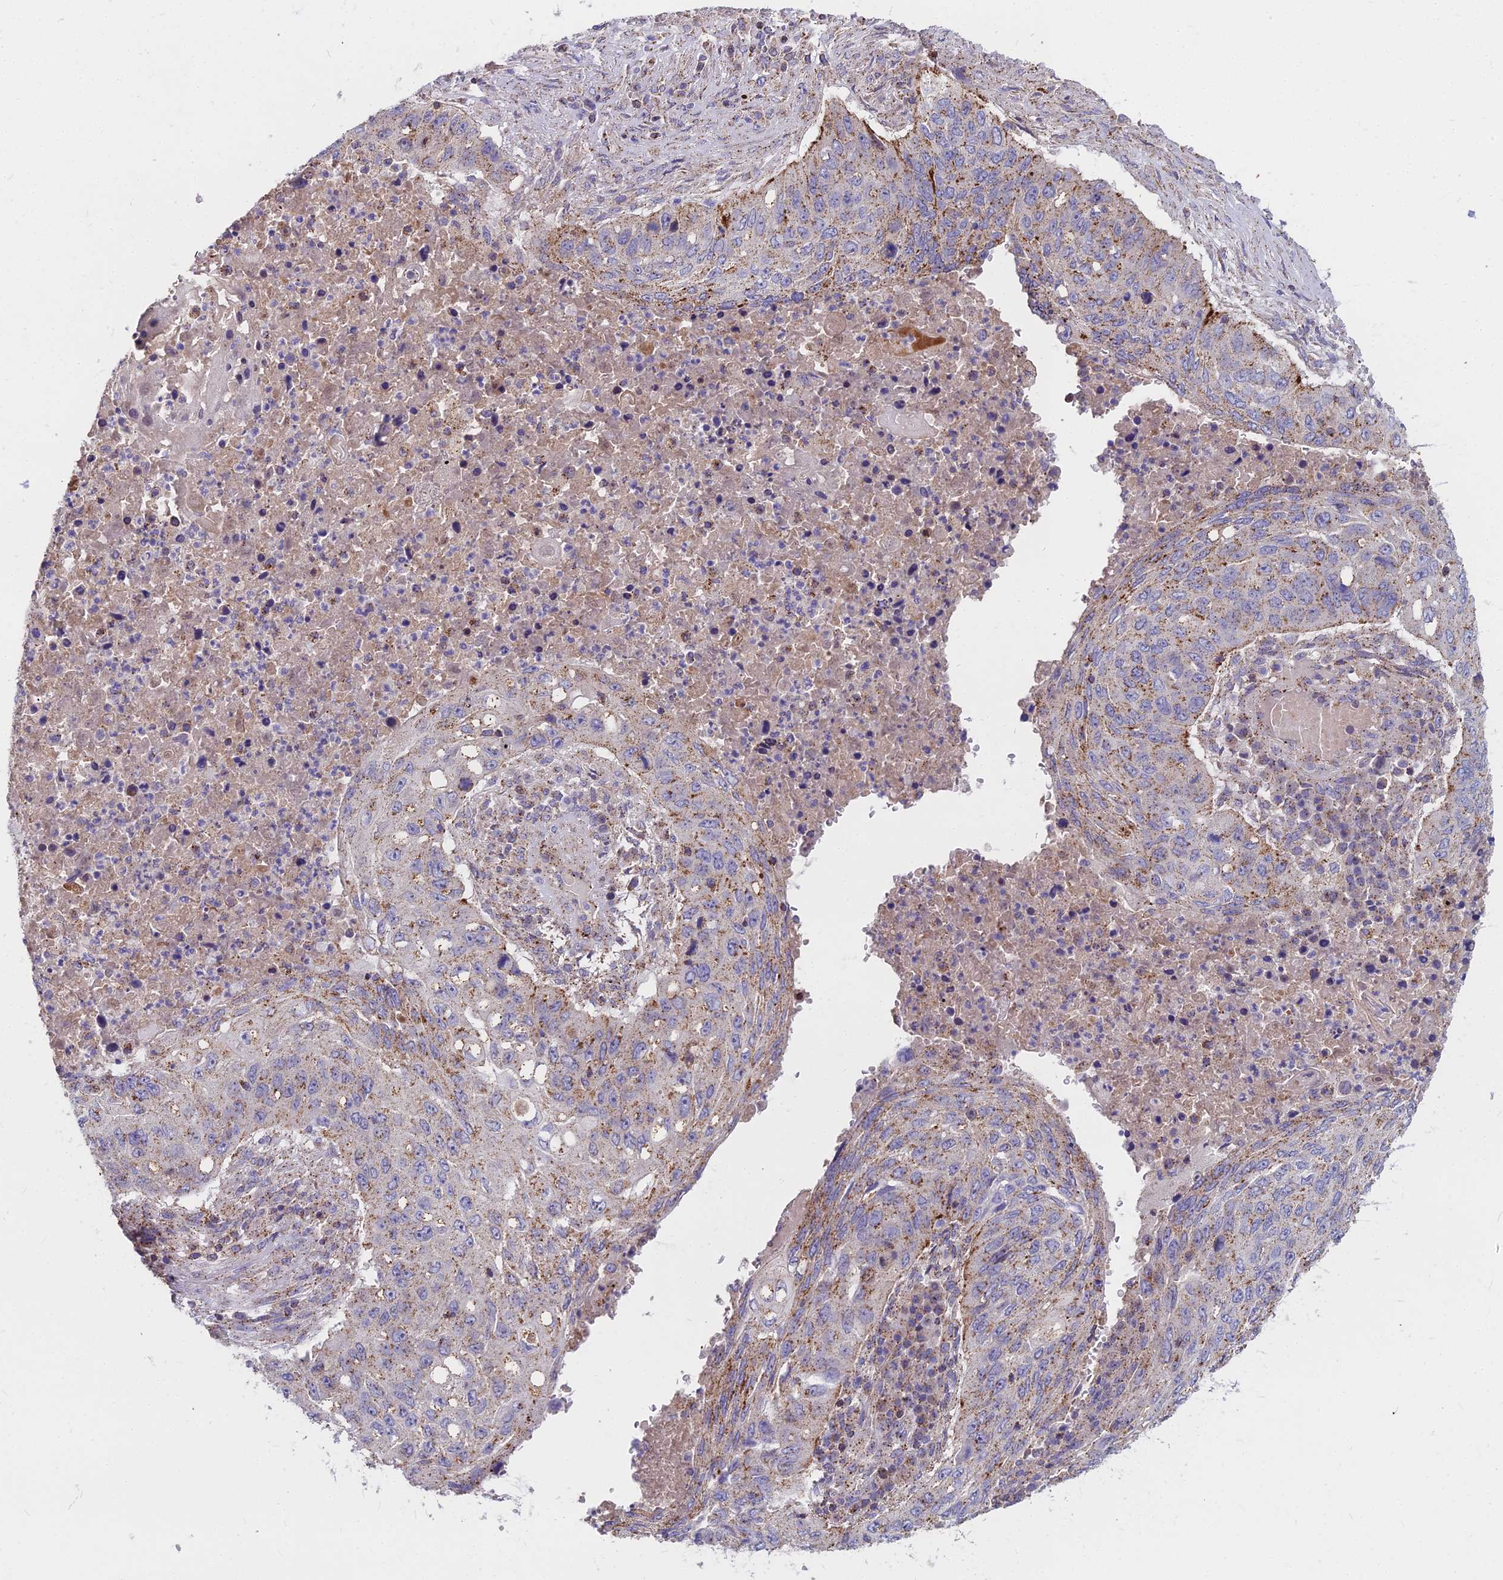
{"staining": {"intensity": "moderate", "quantity": "25%-75%", "location": "cytoplasmic/membranous"}, "tissue": "lung cancer", "cell_type": "Tumor cells", "image_type": "cancer", "snomed": [{"axis": "morphology", "description": "Squamous cell carcinoma, NOS"}, {"axis": "topography", "description": "Lung"}], "caption": "Protein expression analysis of lung cancer (squamous cell carcinoma) displays moderate cytoplasmic/membranous expression in about 25%-75% of tumor cells. (Brightfield microscopy of DAB IHC at high magnification).", "gene": "FRMPD1", "patient": {"sex": "female", "age": 63}}